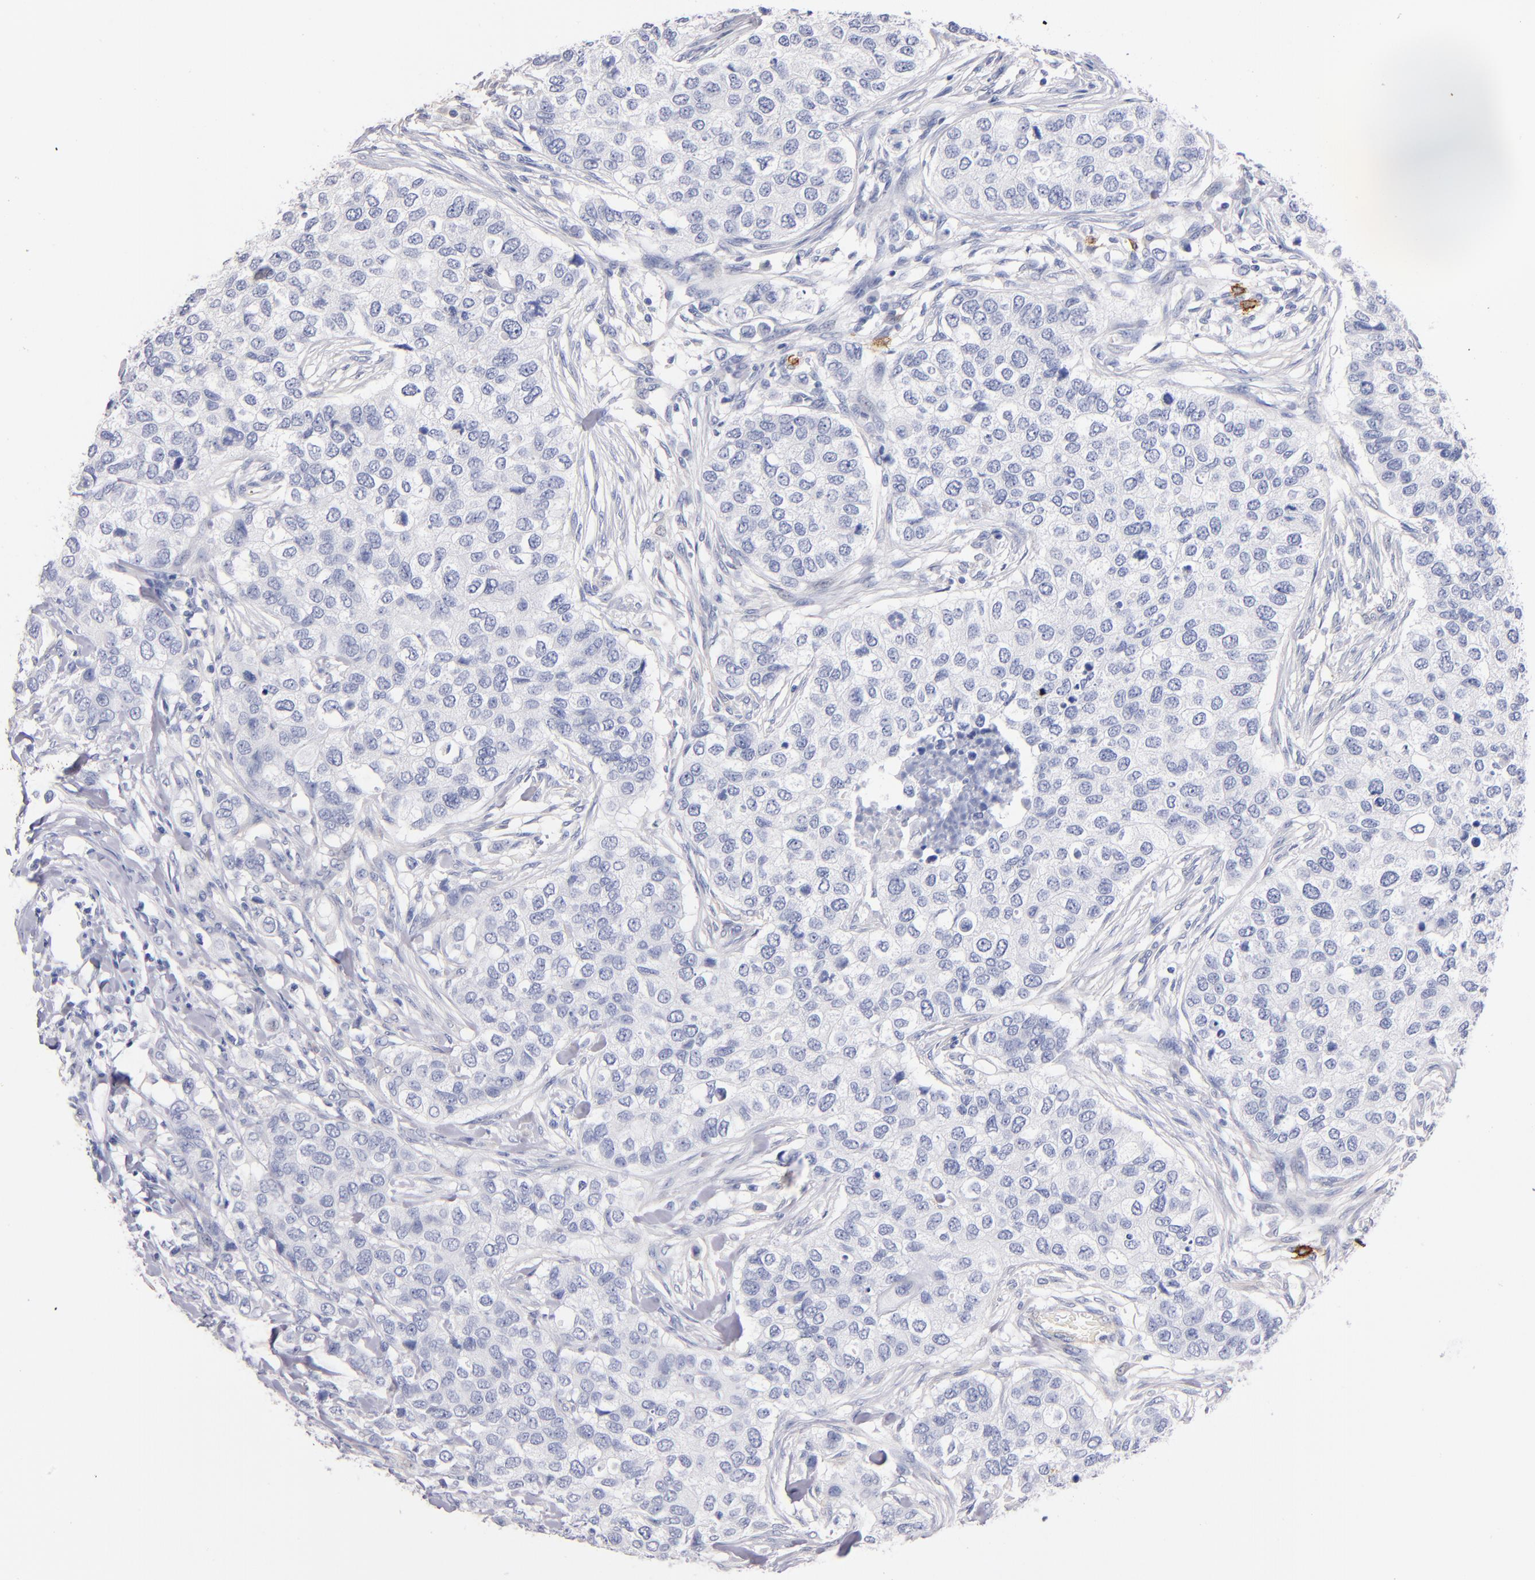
{"staining": {"intensity": "negative", "quantity": "none", "location": "none"}, "tissue": "breast cancer", "cell_type": "Tumor cells", "image_type": "cancer", "snomed": [{"axis": "morphology", "description": "Normal tissue, NOS"}, {"axis": "morphology", "description": "Duct carcinoma"}, {"axis": "topography", "description": "Breast"}], "caption": "Immunohistochemical staining of breast cancer demonstrates no significant staining in tumor cells.", "gene": "KIT", "patient": {"sex": "female", "age": 49}}